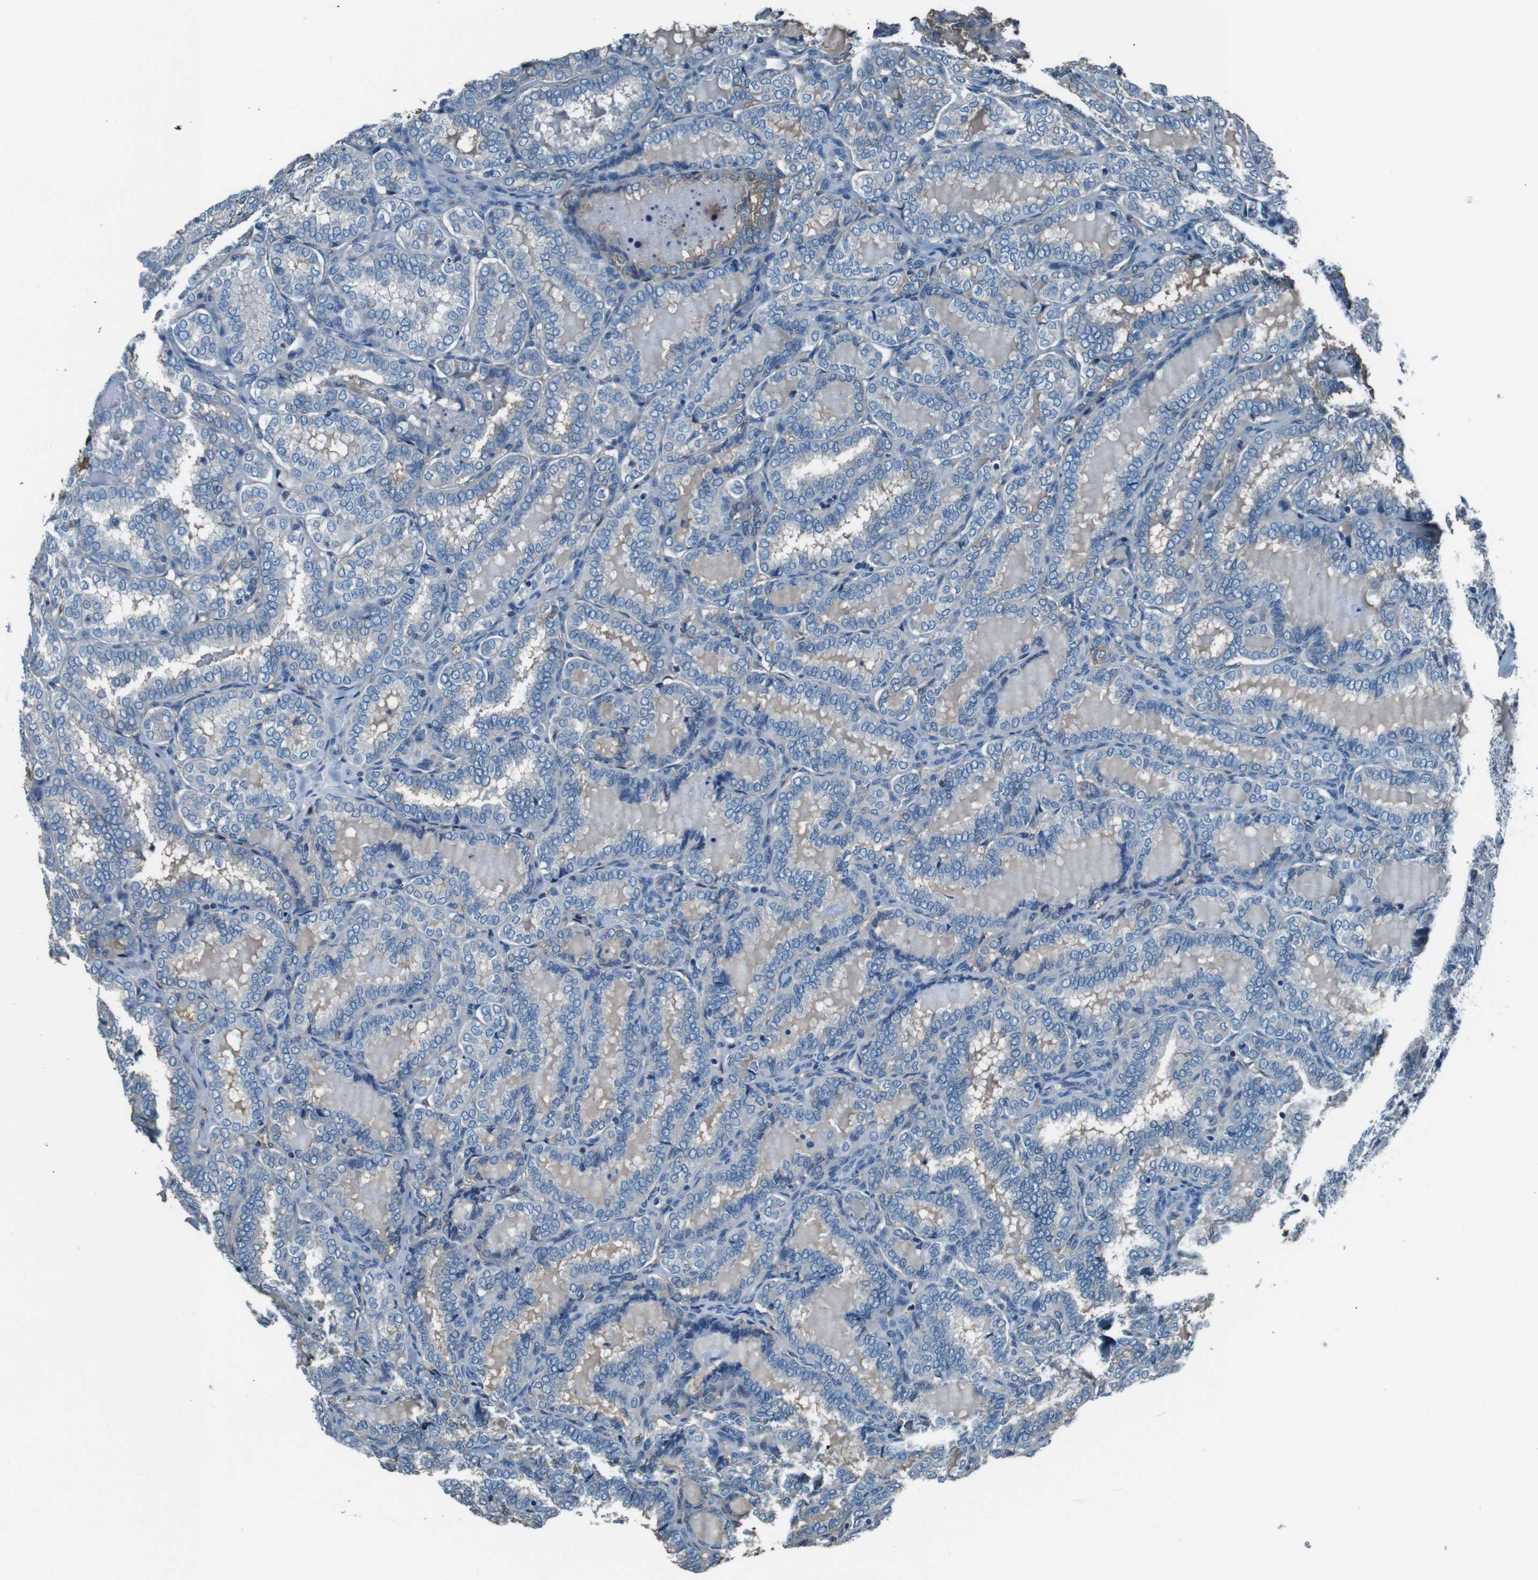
{"staining": {"intensity": "weak", "quantity": "<25%", "location": "cytoplasmic/membranous"}, "tissue": "thyroid cancer", "cell_type": "Tumor cells", "image_type": "cancer", "snomed": [{"axis": "morphology", "description": "Normal tissue, NOS"}, {"axis": "morphology", "description": "Papillary adenocarcinoma, NOS"}, {"axis": "topography", "description": "Thyroid gland"}], "caption": "An immunohistochemistry (IHC) image of thyroid papillary adenocarcinoma is shown. There is no staining in tumor cells of thyroid papillary adenocarcinoma.", "gene": "LEP", "patient": {"sex": "female", "age": 30}}